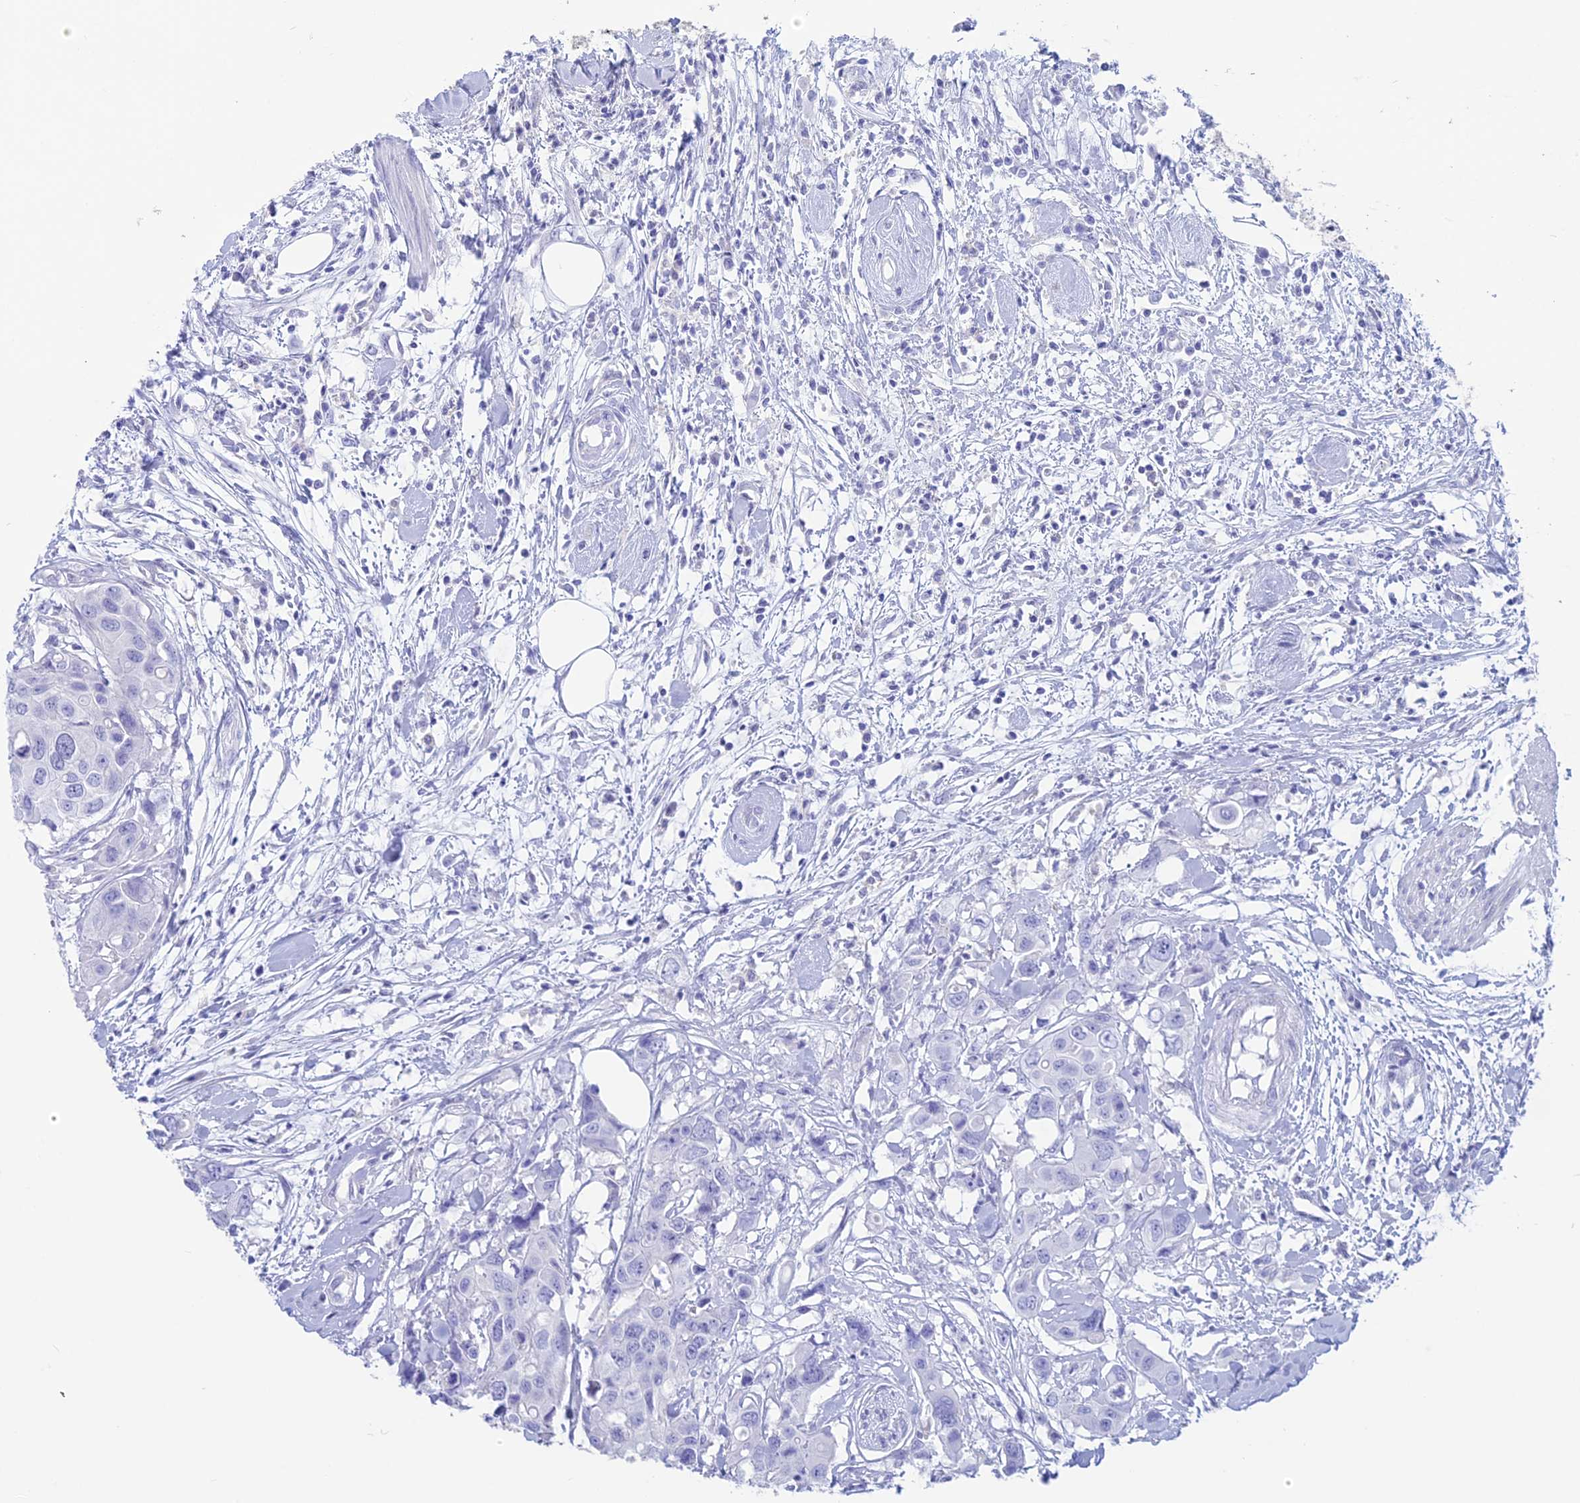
{"staining": {"intensity": "negative", "quantity": "none", "location": "none"}, "tissue": "colorectal cancer", "cell_type": "Tumor cells", "image_type": "cancer", "snomed": [{"axis": "morphology", "description": "Adenocarcinoma, NOS"}, {"axis": "topography", "description": "Colon"}], "caption": "Adenocarcinoma (colorectal) was stained to show a protein in brown. There is no significant staining in tumor cells.", "gene": "RP1", "patient": {"sex": "male", "age": 77}}